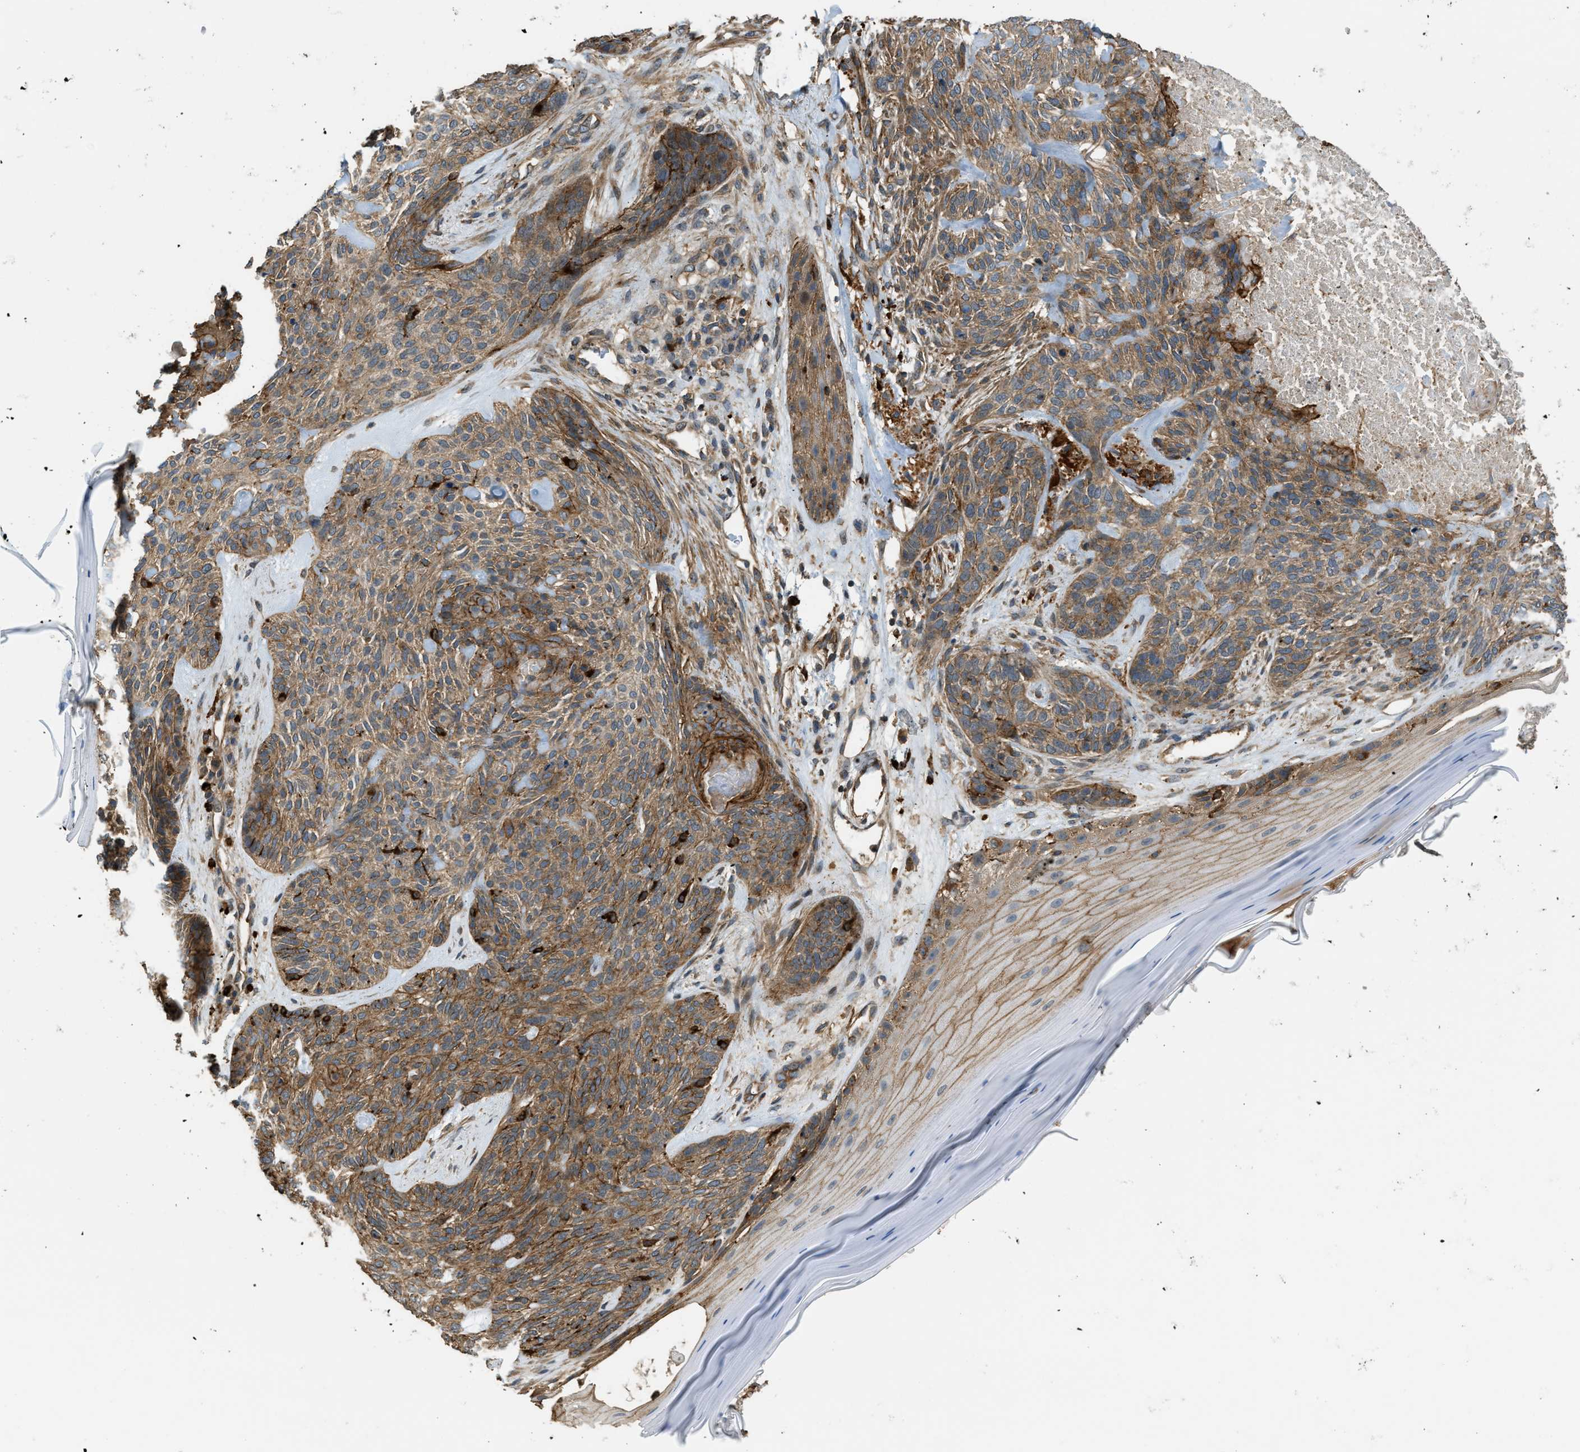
{"staining": {"intensity": "moderate", "quantity": ">75%", "location": "cytoplasmic/membranous"}, "tissue": "skin cancer", "cell_type": "Tumor cells", "image_type": "cancer", "snomed": [{"axis": "morphology", "description": "Basal cell carcinoma"}, {"axis": "topography", "description": "Skin"}], "caption": "A micrograph of skin basal cell carcinoma stained for a protein displays moderate cytoplasmic/membranous brown staining in tumor cells. Using DAB (3,3'-diaminobenzidine) (brown) and hematoxylin (blue) stains, captured at high magnification using brightfield microscopy.", "gene": "BAG4", "patient": {"sex": "male", "age": 55}}